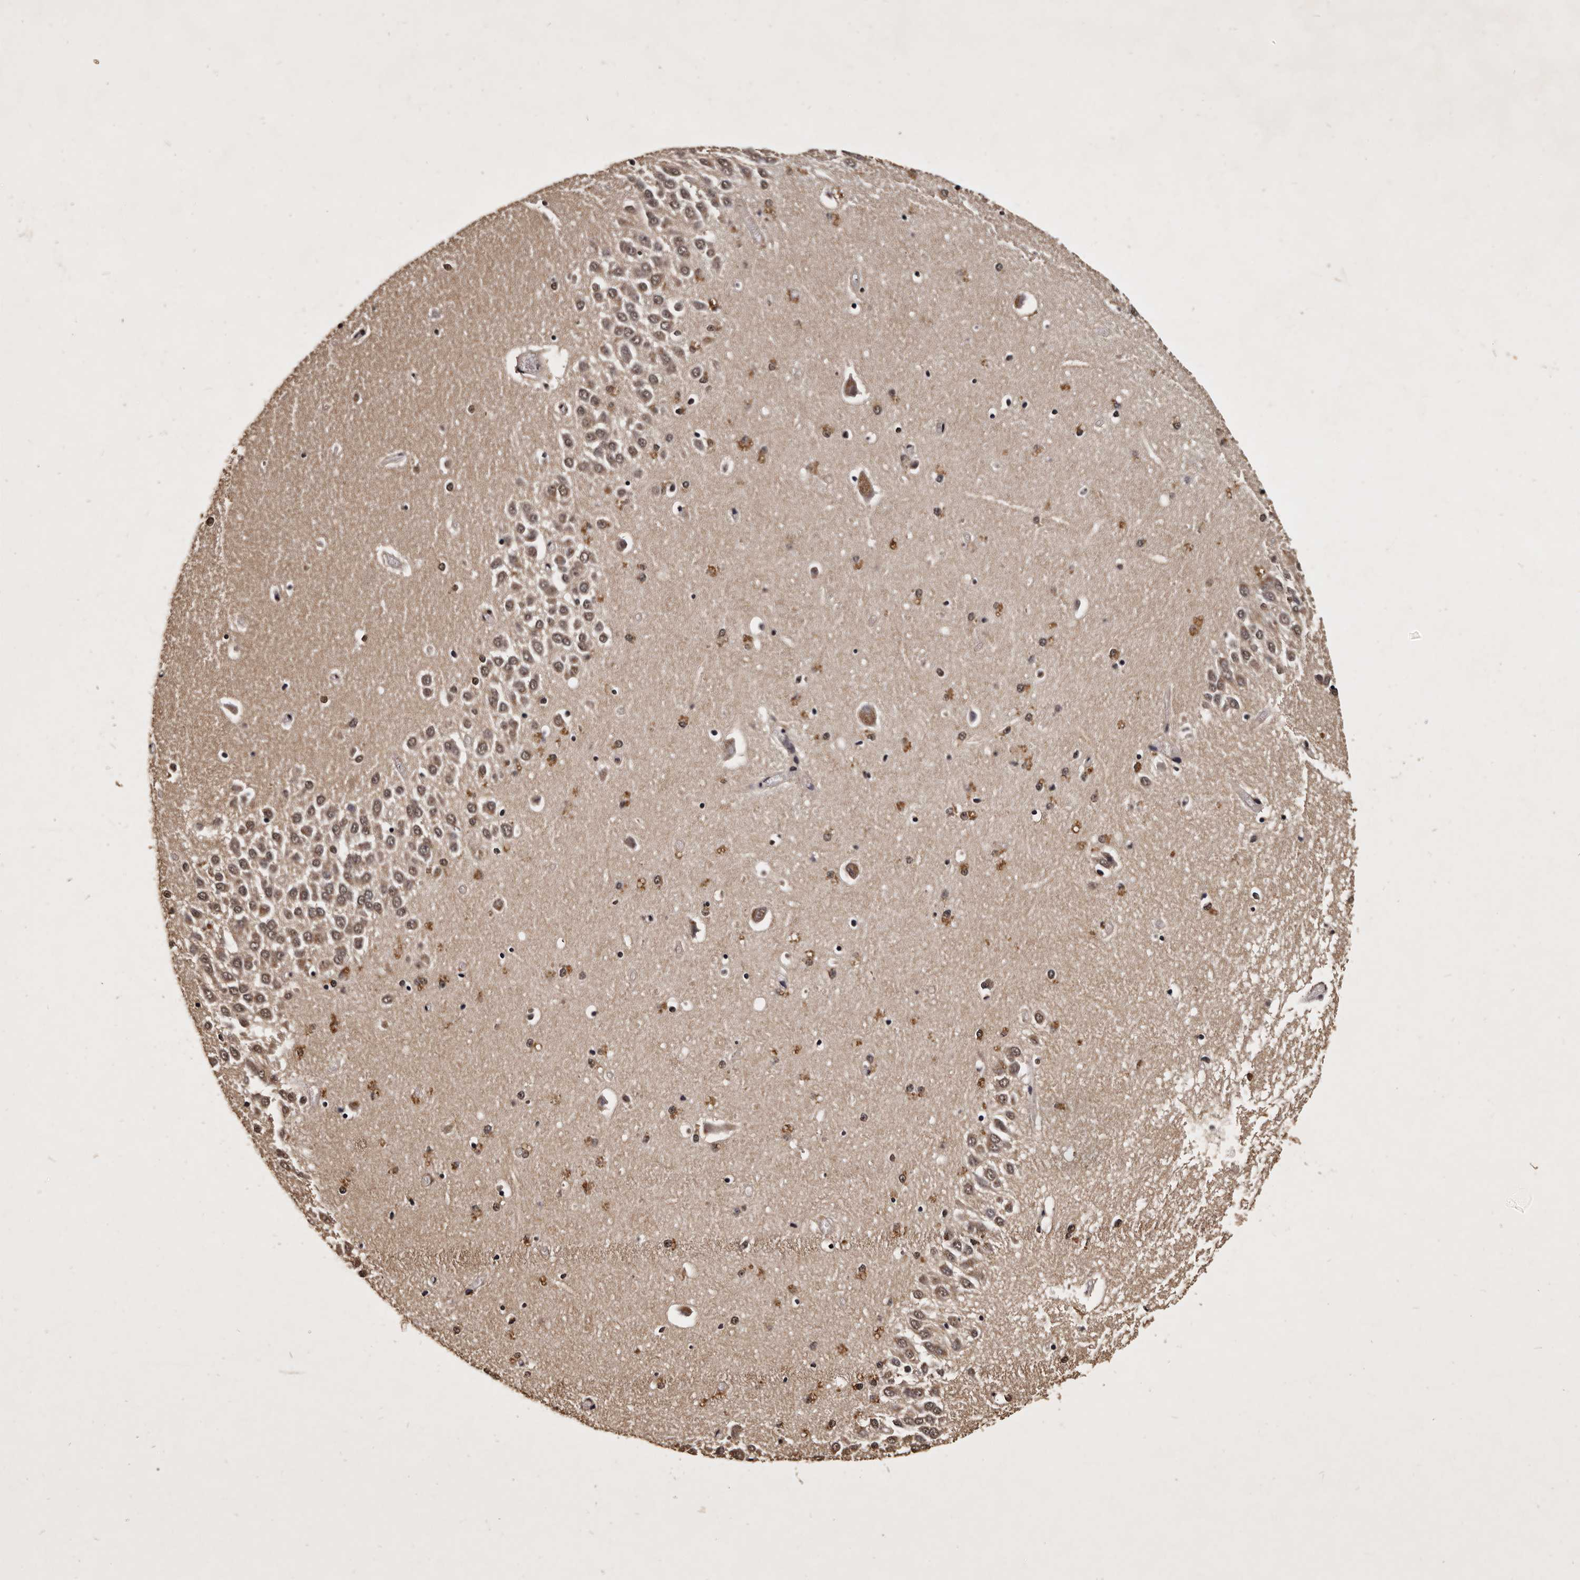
{"staining": {"intensity": "moderate", "quantity": "<25%", "location": "cytoplasmic/membranous"}, "tissue": "hippocampus", "cell_type": "Glial cells", "image_type": "normal", "snomed": [{"axis": "morphology", "description": "Normal tissue, NOS"}, {"axis": "topography", "description": "Hippocampus"}], "caption": "A brown stain shows moderate cytoplasmic/membranous expression of a protein in glial cells of unremarkable hippocampus.", "gene": "PARS2", "patient": {"sex": "male", "age": 70}}